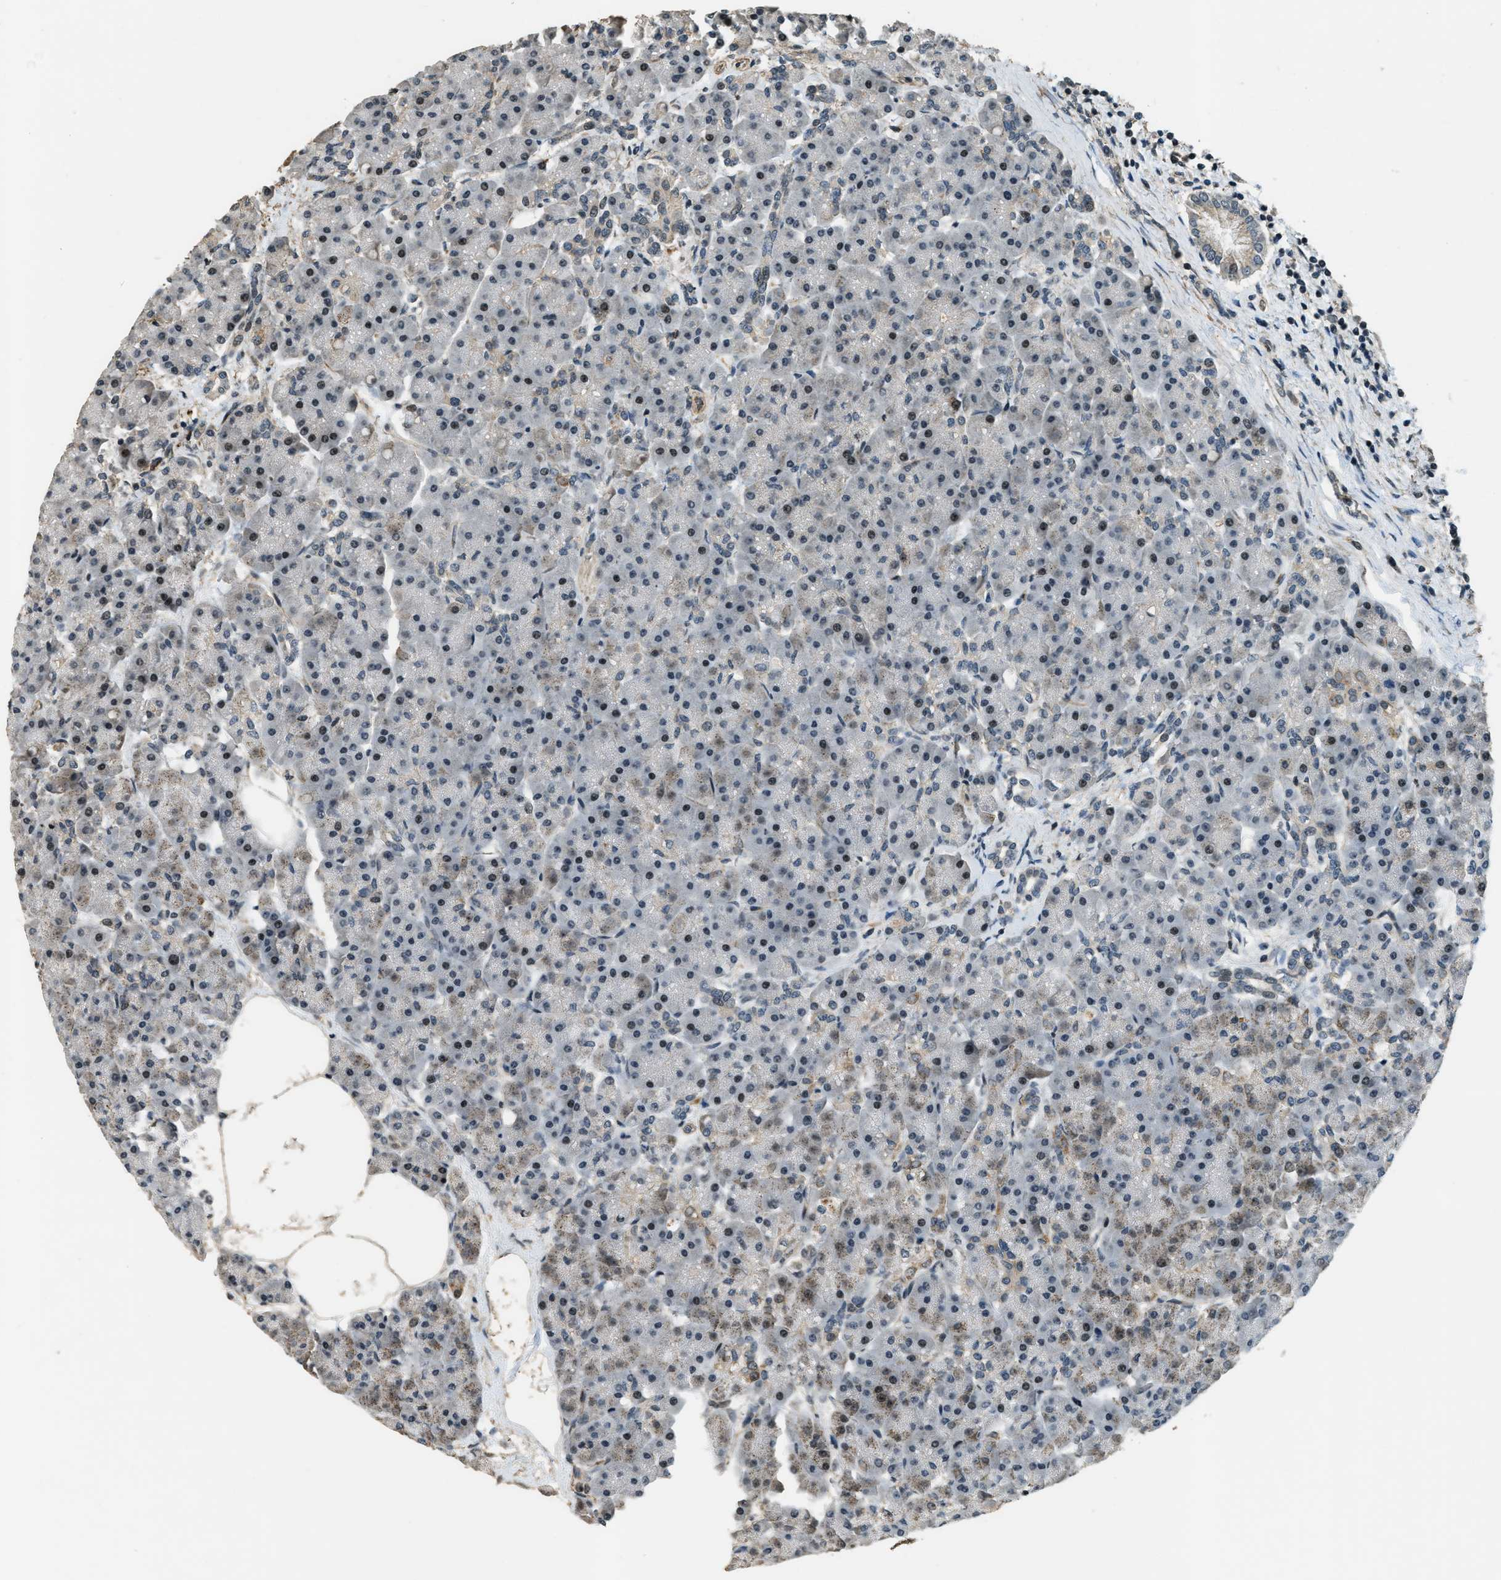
{"staining": {"intensity": "weak", "quantity": "25%-75%", "location": "cytoplasmic/membranous,nuclear"}, "tissue": "pancreas", "cell_type": "Exocrine glandular cells", "image_type": "normal", "snomed": [{"axis": "morphology", "description": "Normal tissue, NOS"}, {"axis": "topography", "description": "Pancreas"}], "caption": "The immunohistochemical stain shows weak cytoplasmic/membranous,nuclear positivity in exocrine glandular cells of unremarkable pancreas. (DAB IHC, brown staining for protein, blue staining for nuclei).", "gene": "MED21", "patient": {"sex": "female", "age": 70}}